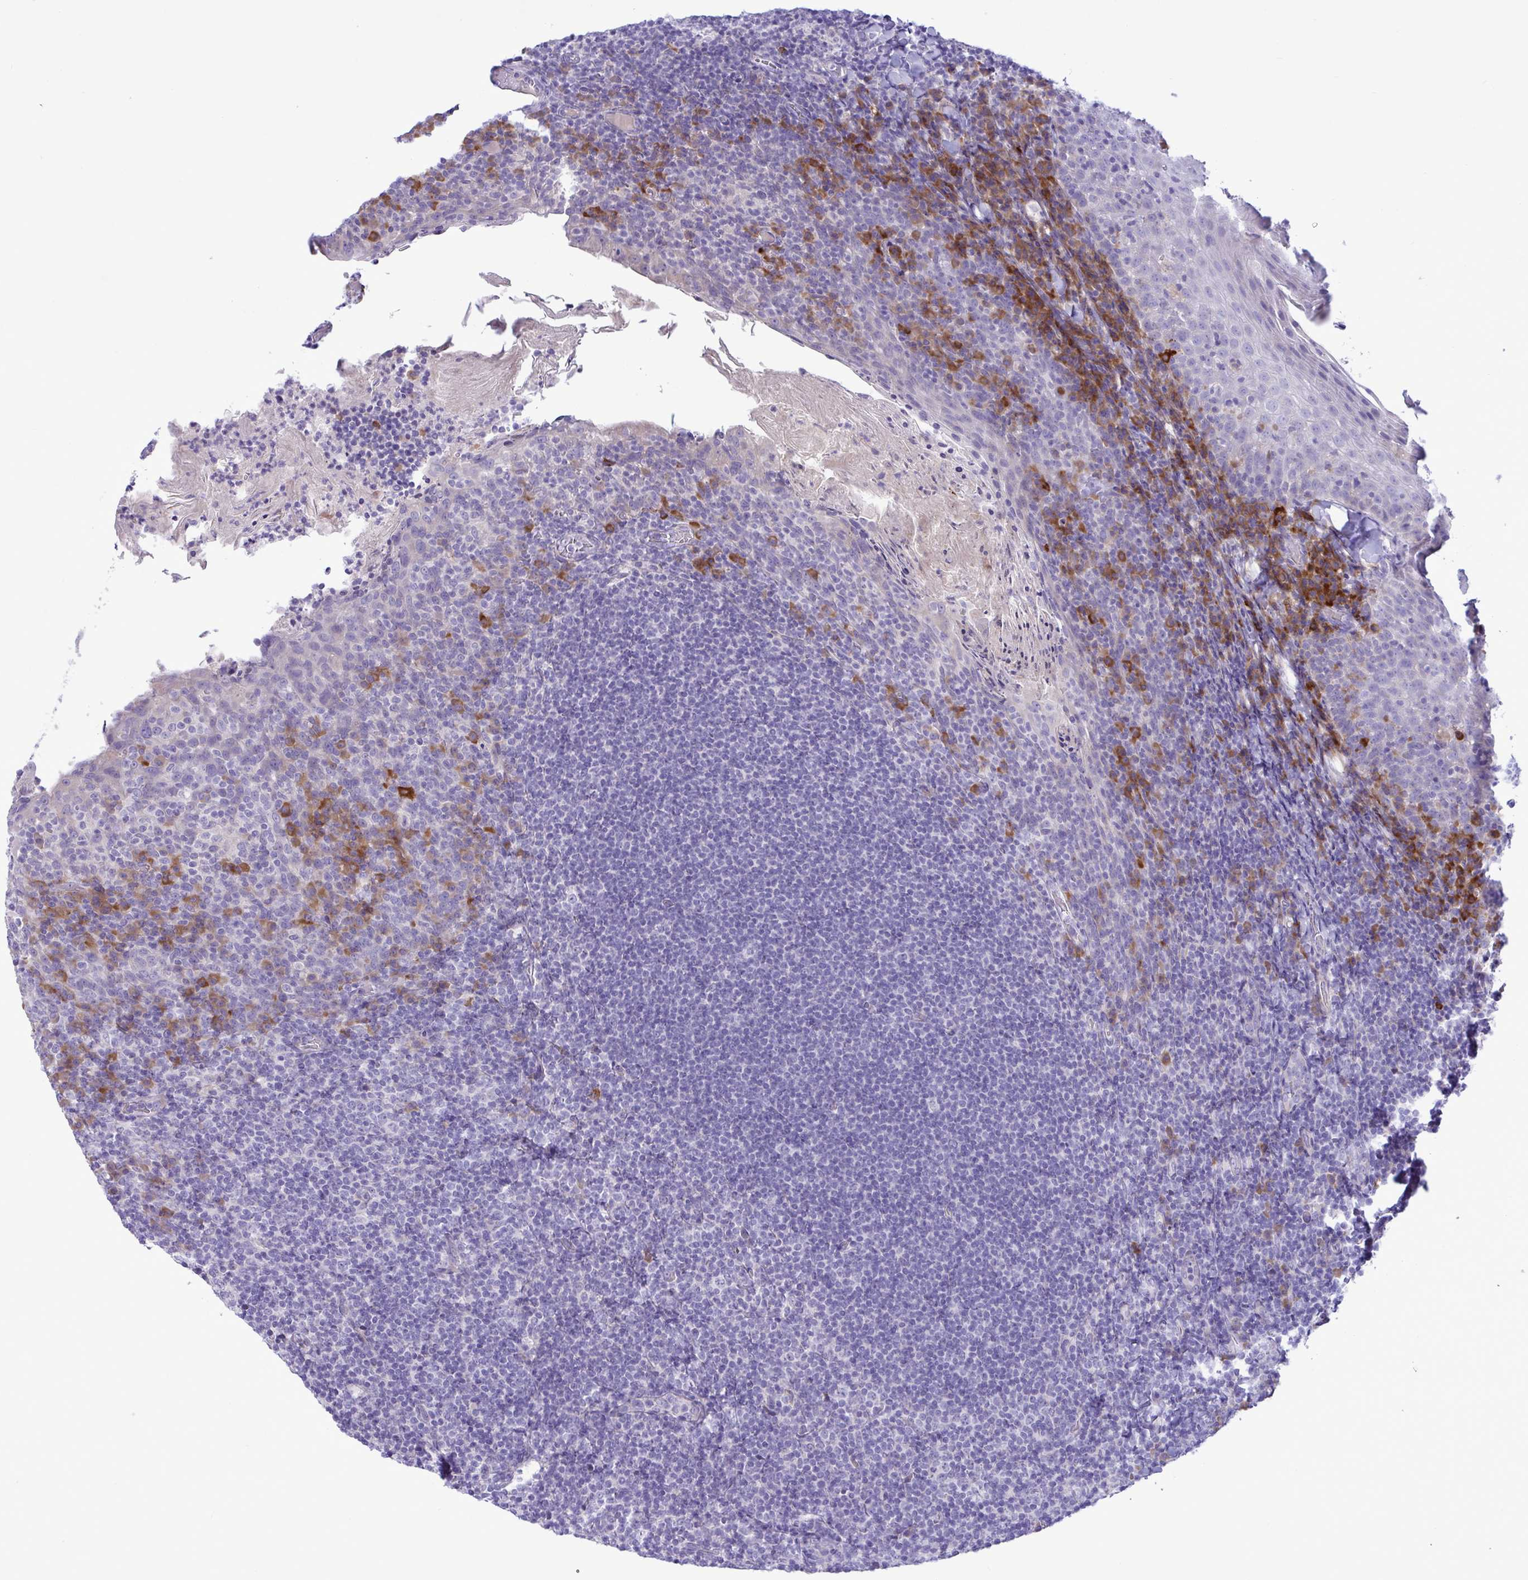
{"staining": {"intensity": "weak", "quantity": "<25%", "location": "cytoplasmic/membranous"}, "tissue": "tonsil", "cell_type": "Germinal center cells", "image_type": "normal", "snomed": [{"axis": "morphology", "description": "Normal tissue, NOS"}, {"axis": "topography", "description": "Tonsil"}], "caption": "Immunohistochemistry of normal tonsil shows no expression in germinal center cells.", "gene": "FAM86B1", "patient": {"sex": "female", "age": 10}}